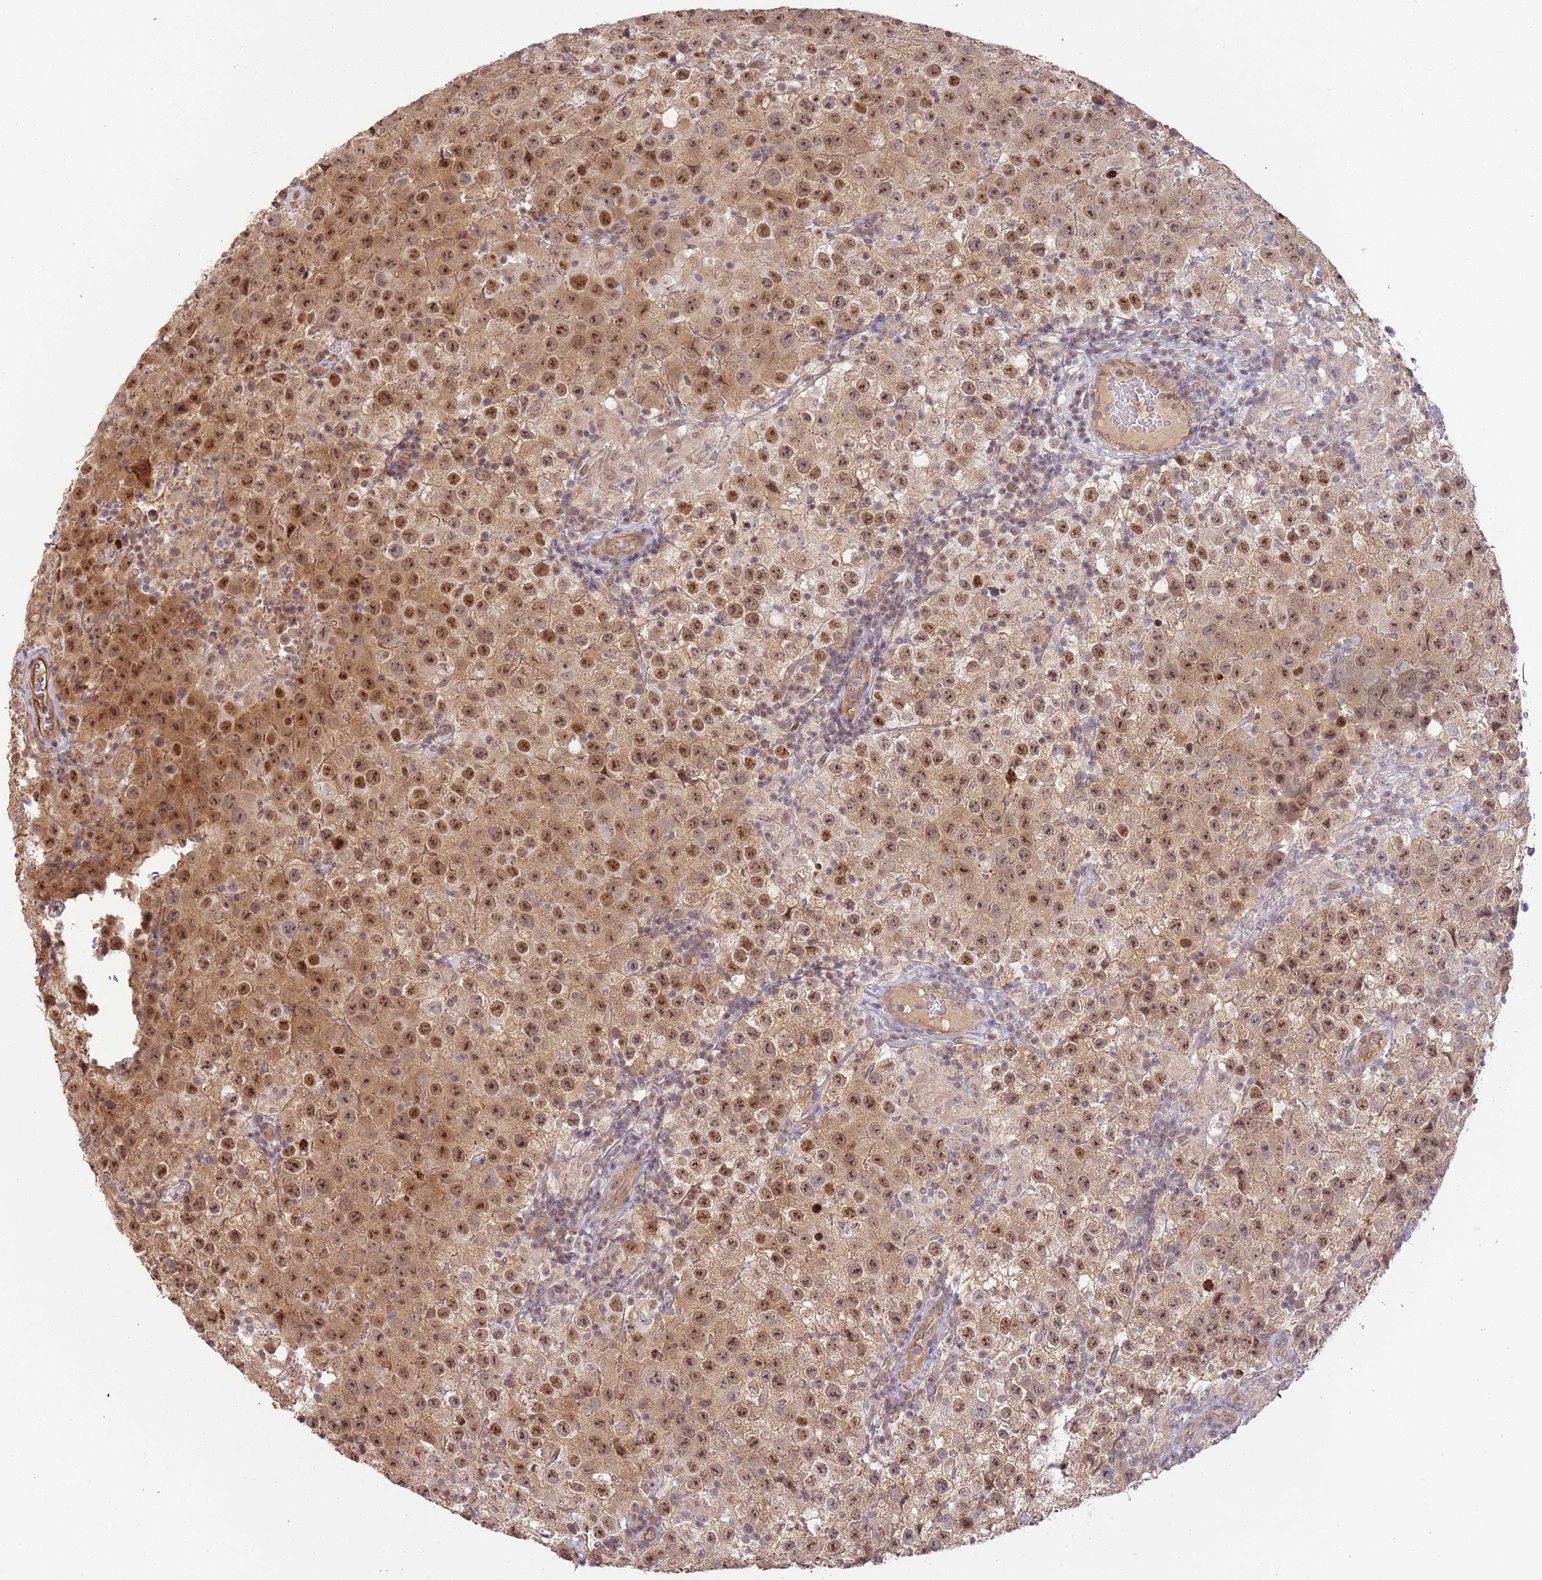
{"staining": {"intensity": "moderate", "quantity": ">75%", "location": "cytoplasmic/membranous,nuclear"}, "tissue": "testis cancer", "cell_type": "Tumor cells", "image_type": "cancer", "snomed": [{"axis": "morphology", "description": "Seminoma, NOS"}, {"axis": "morphology", "description": "Carcinoma, Embryonal, NOS"}, {"axis": "topography", "description": "Testis"}], "caption": "A medium amount of moderate cytoplasmic/membranous and nuclear expression is seen in approximately >75% of tumor cells in testis cancer tissue. The protein is shown in brown color, while the nuclei are stained blue.", "gene": "SURF2", "patient": {"sex": "male", "age": 41}}